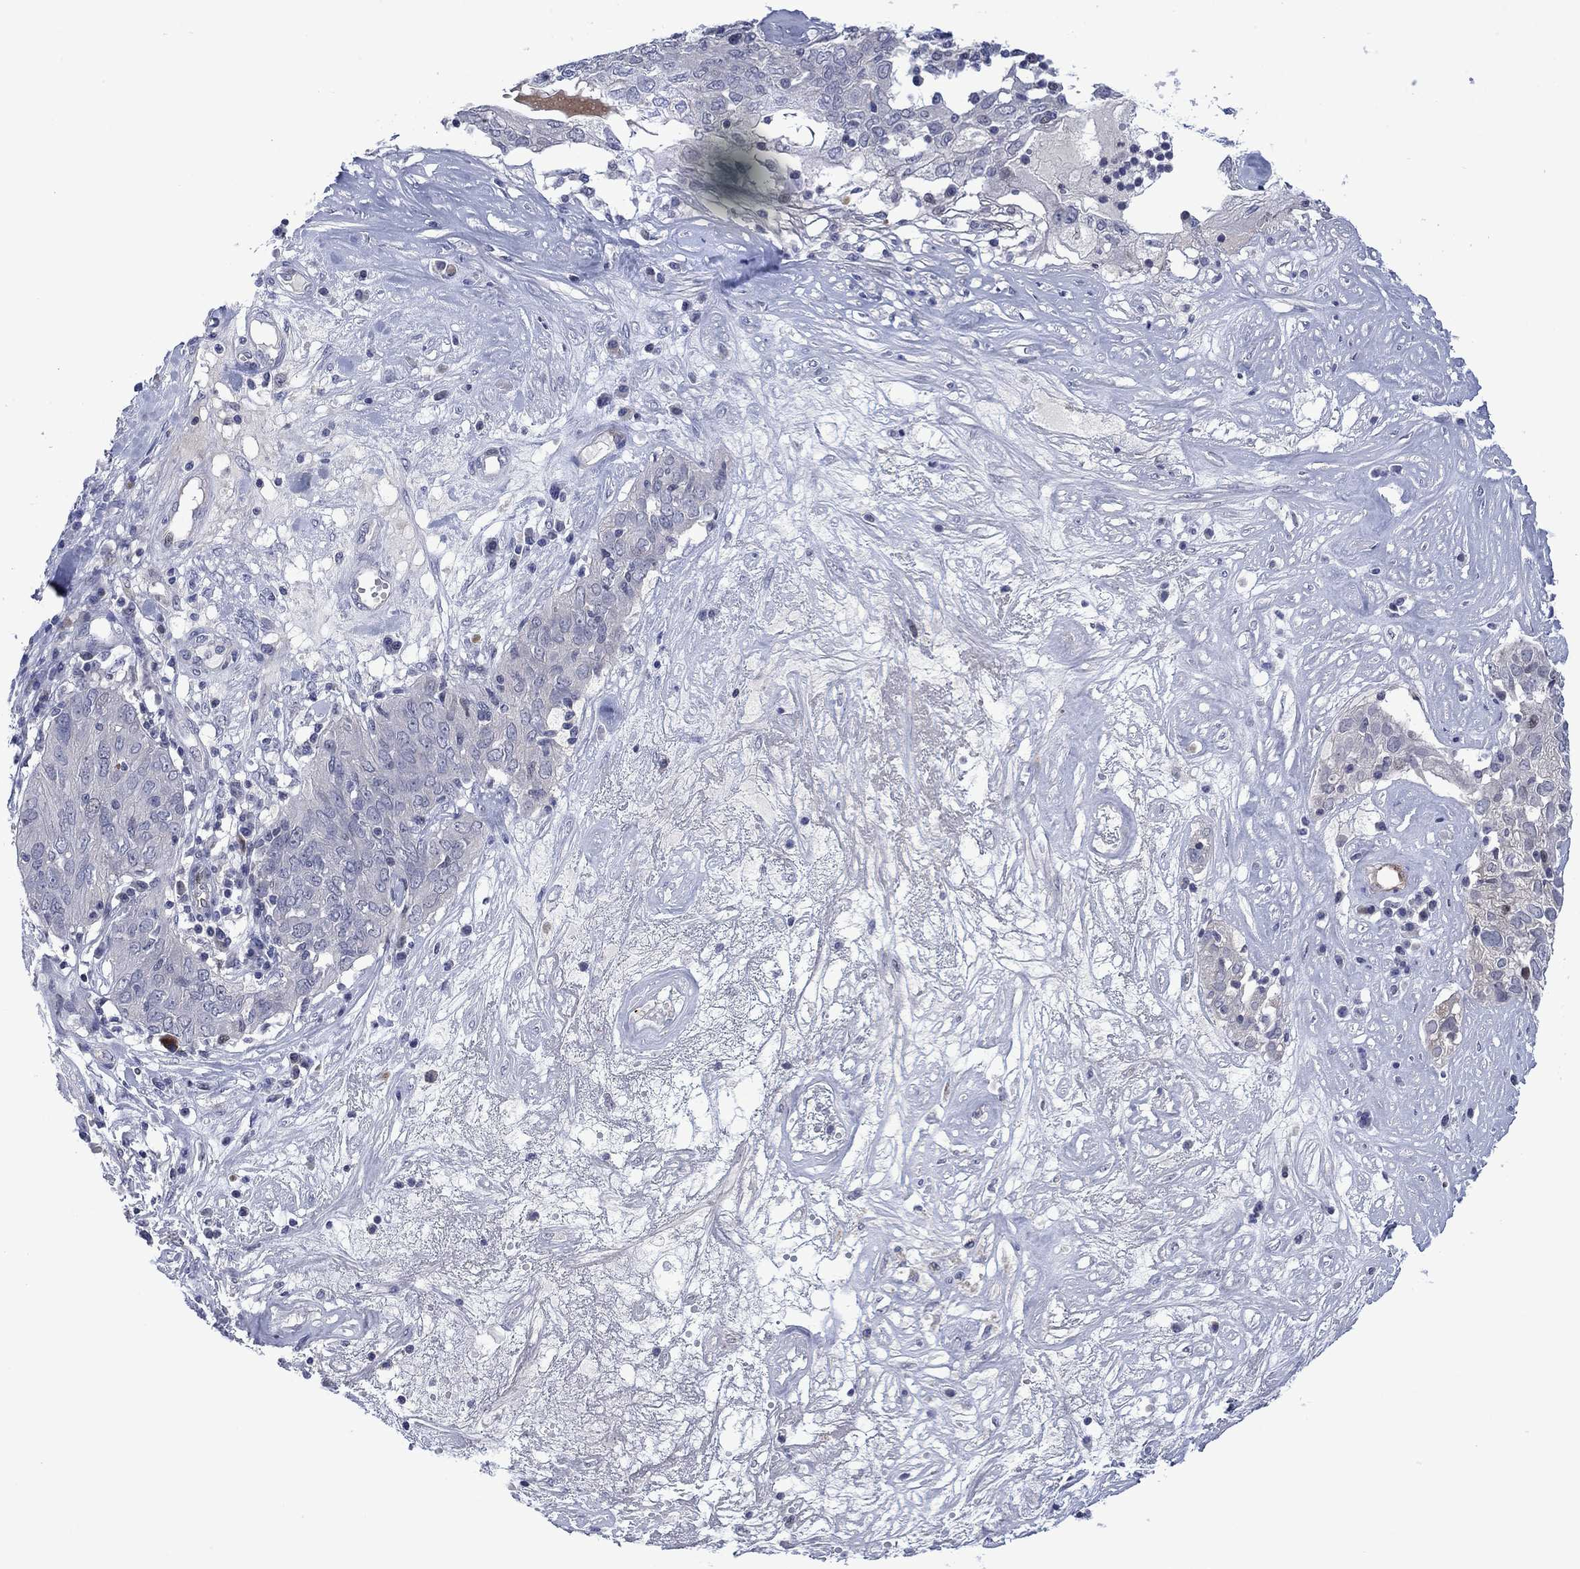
{"staining": {"intensity": "negative", "quantity": "none", "location": "none"}, "tissue": "ovarian cancer", "cell_type": "Tumor cells", "image_type": "cancer", "snomed": [{"axis": "morphology", "description": "Carcinoma, endometroid"}, {"axis": "topography", "description": "Ovary"}], "caption": "Ovarian cancer was stained to show a protein in brown. There is no significant expression in tumor cells. Brightfield microscopy of IHC stained with DAB (brown) and hematoxylin (blue), captured at high magnification.", "gene": "AGL", "patient": {"sex": "female", "age": 50}}